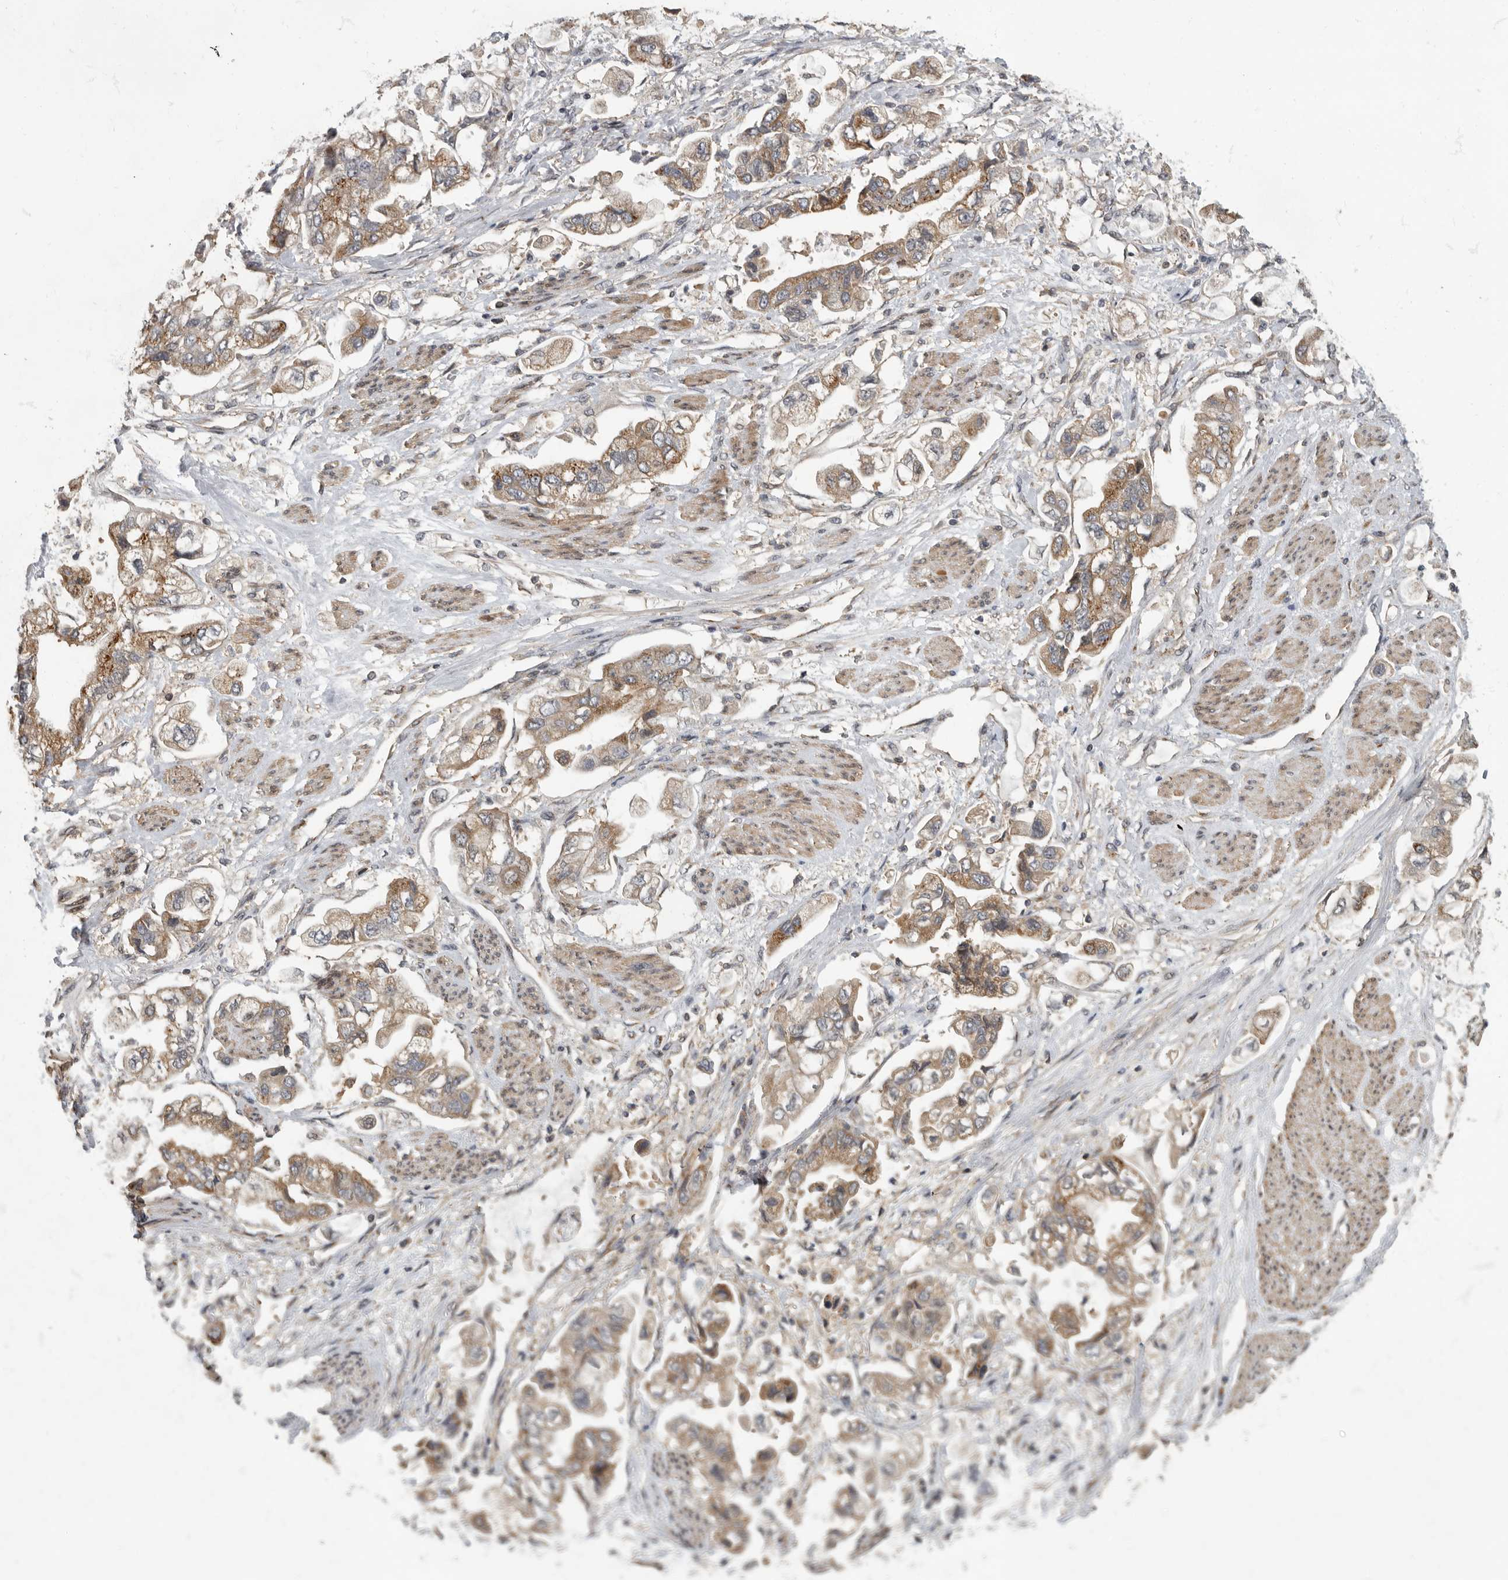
{"staining": {"intensity": "moderate", "quantity": ">75%", "location": "cytoplasmic/membranous"}, "tissue": "stomach cancer", "cell_type": "Tumor cells", "image_type": "cancer", "snomed": [{"axis": "morphology", "description": "Adenocarcinoma, NOS"}, {"axis": "topography", "description": "Stomach"}], "caption": "Protein staining of stomach cancer (adenocarcinoma) tissue exhibits moderate cytoplasmic/membranous positivity in about >75% of tumor cells.", "gene": "IQCK", "patient": {"sex": "male", "age": 62}}